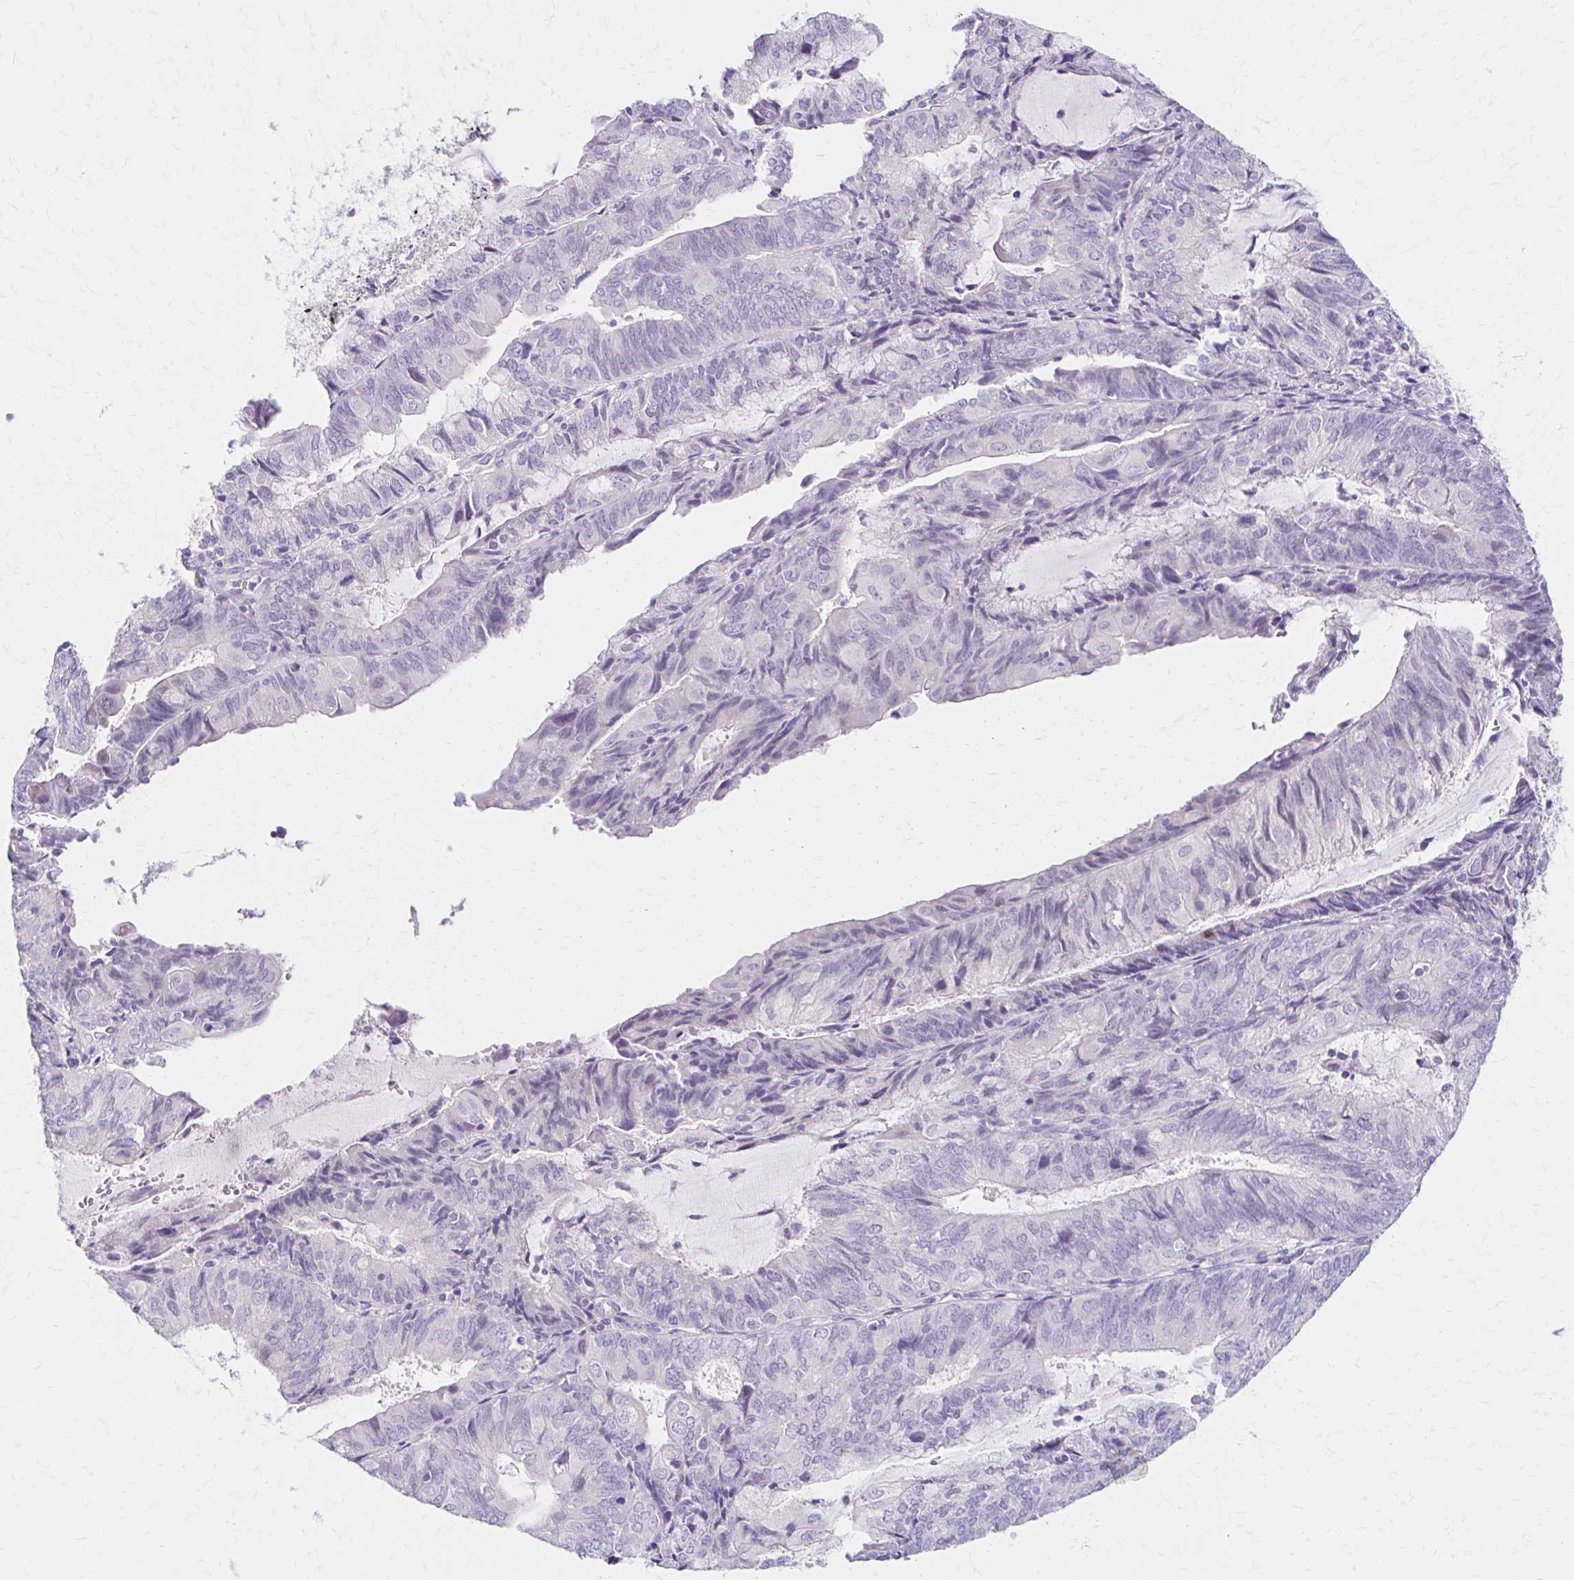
{"staining": {"intensity": "negative", "quantity": "none", "location": "none"}, "tissue": "endometrial cancer", "cell_type": "Tumor cells", "image_type": "cancer", "snomed": [{"axis": "morphology", "description": "Adenocarcinoma, NOS"}, {"axis": "topography", "description": "Endometrium"}], "caption": "This is a image of immunohistochemistry (IHC) staining of endometrial cancer (adenocarcinoma), which shows no positivity in tumor cells. (Stains: DAB (3,3'-diaminobenzidine) IHC with hematoxylin counter stain, Microscopy: brightfield microscopy at high magnification).", "gene": "AZGP1", "patient": {"sex": "female", "age": 81}}